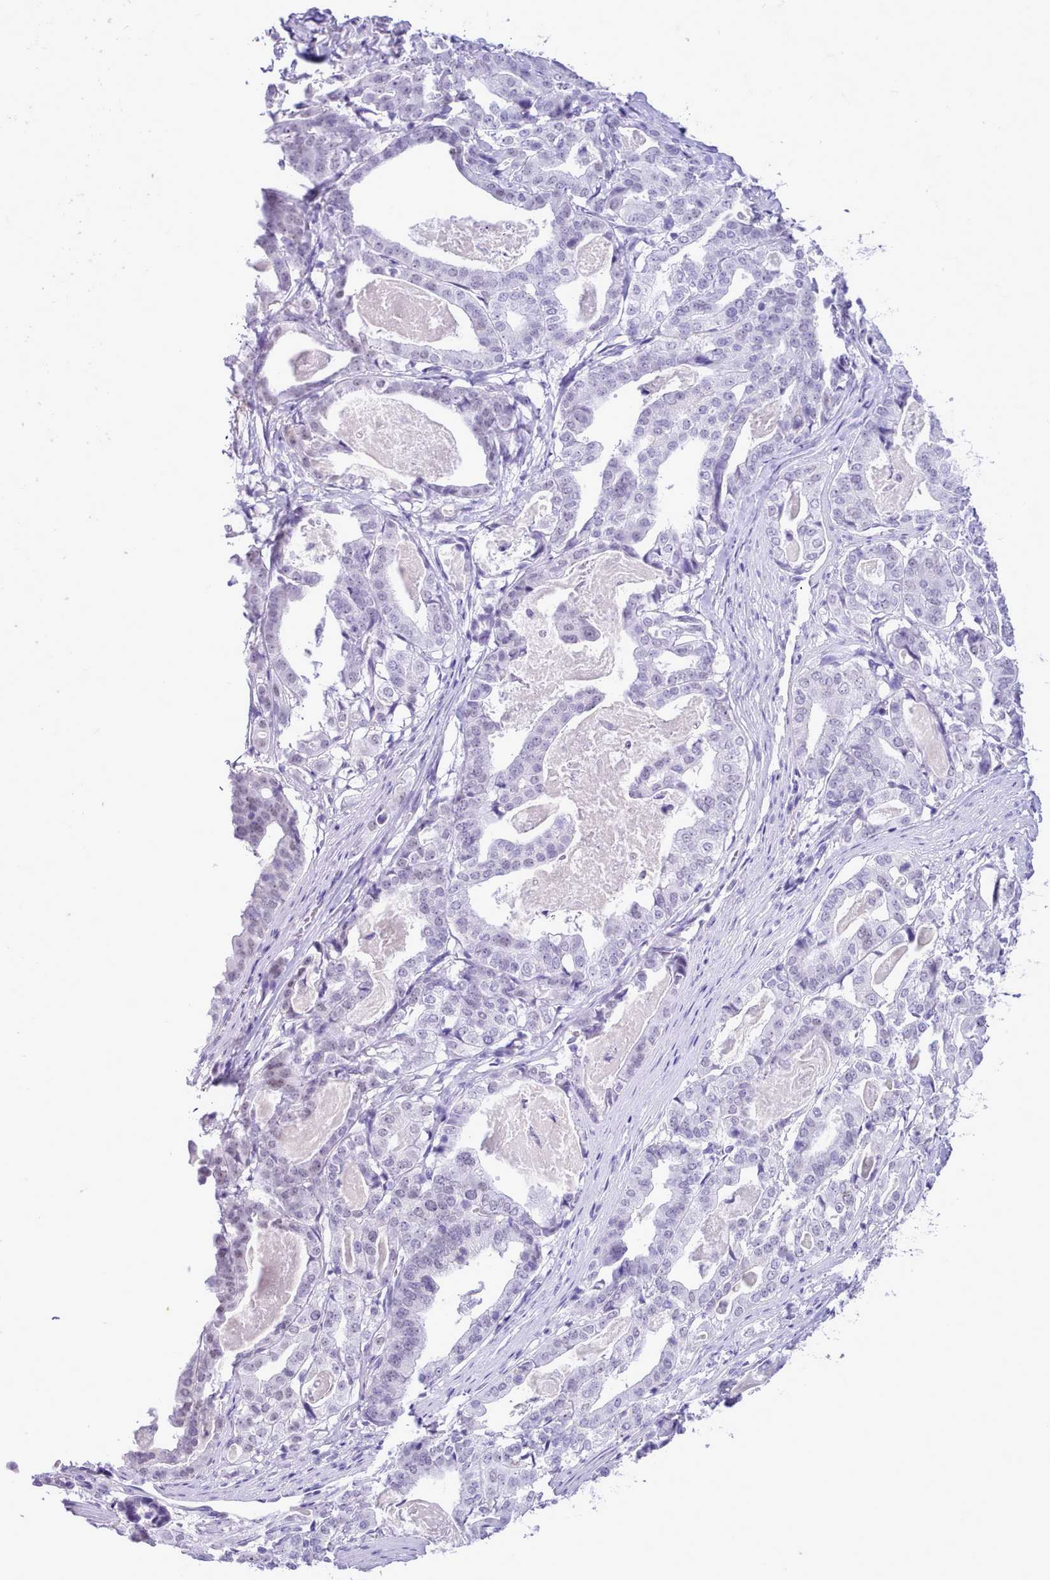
{"staining": {"intensity": "negative", "quantity": "none", "location": "none"}, "tissue": "stomach cancer", "cell_type": "Tumor cells", "image_type": "cancer", "snomed": [{"axis": "morphology", "description": "Adenocarcinoma, NOS"}, {"axis": "topography", "description": "Stomach"}], "caption": "The histopathology image displays no staining of tumor cells in stomach adenocarcinoma.", "gene": "LRRC37A", "patient": {"sex": "male", "age": 48}}